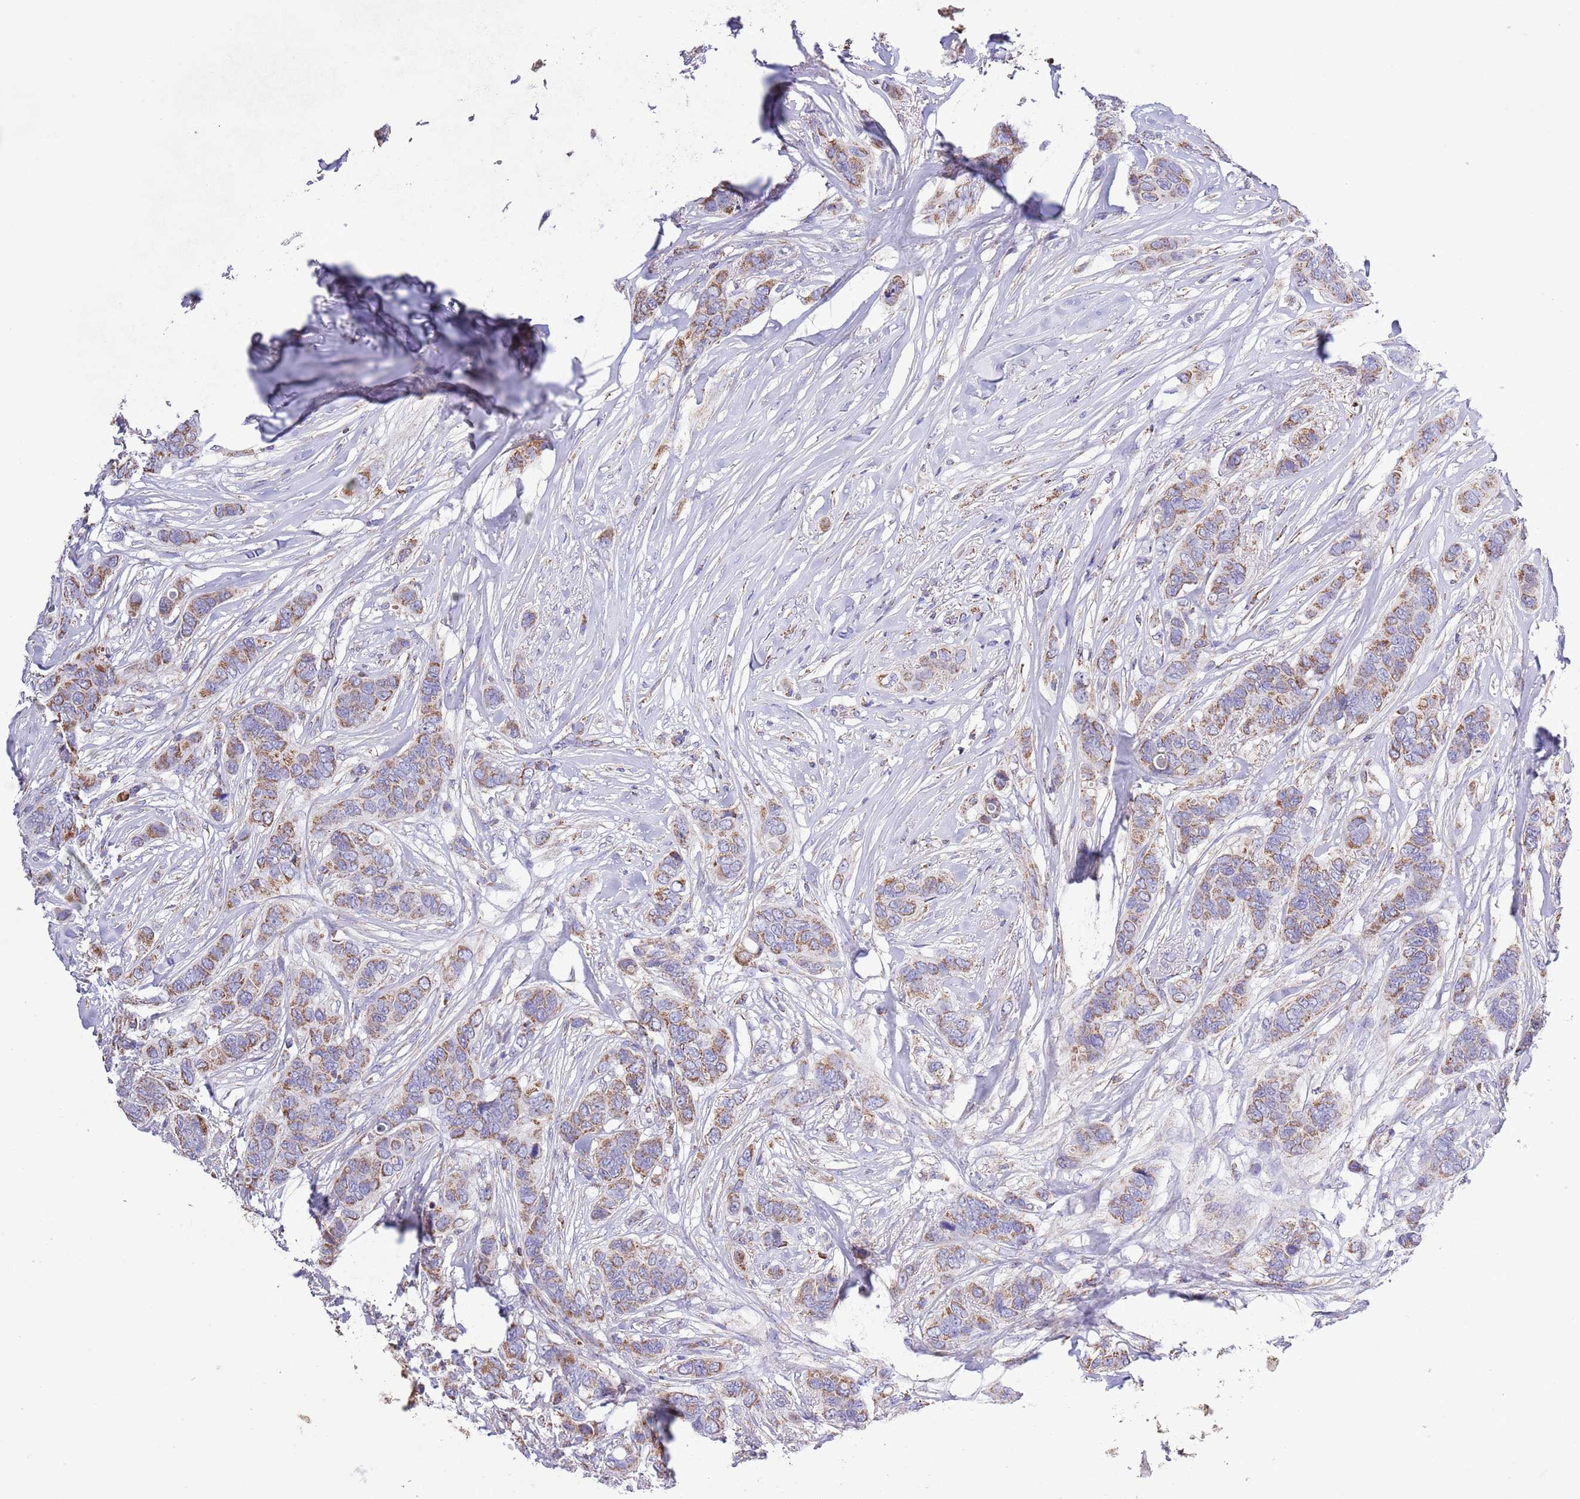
{"staining": {"intensity": "moderate", "quantity": ">75%", "location": "cytoplasmic/membranous"}, "tissue": "breast cancer", "cell_type": "Tumor cells", "image_type": "cancer", "snomed": [{"axis": "morphology", "description": "Lobular carcinoma"}, {"axis": "topography", "description": "Breast"}], "caption": "A brown stain highlights moderate cytoplasmic/membranous expression of a protein in human breast cancer tumor cells.", "gene": "TEKTIP1", "patient": {"sex": "female", "age": 51}}